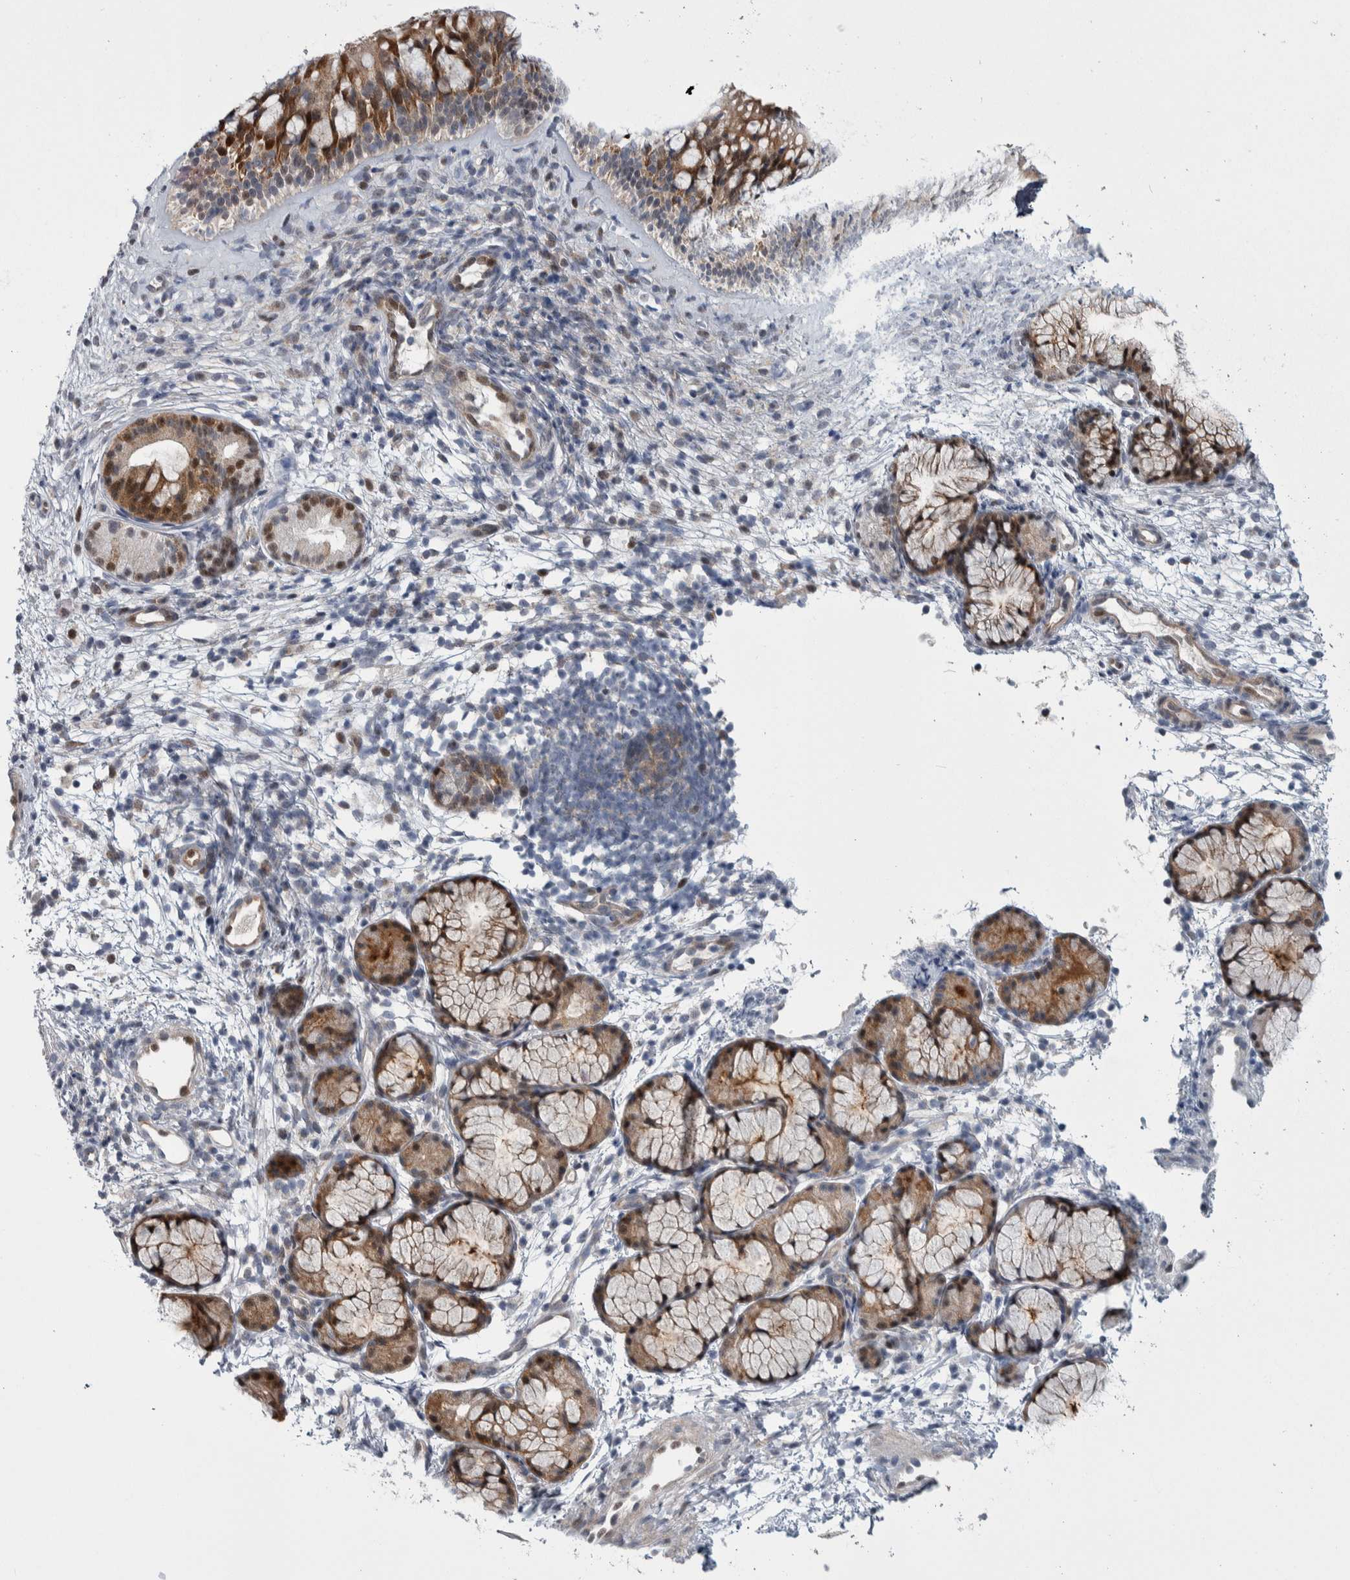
{"staining": {"intensity": "moderate", "quantity": "25%-75%", "location": "cytoplasmic/membranous,nuclear"}, "tissue": "nasopharynx", "cell_type": "Respiratory epithelial cells", "image_type": "normal", "snomed": [{"axis": "morphology", "description": "Normal tissue, NOS"}, {"axis": "morphology", "description": "Inflammation, NOS"}, {"axis": "topography", "description": "Nasopharynx"}], "caption": "Protein analysis of normal nasopharynx shows moderate cytoplasmic/membranous,nuclear staining in approximately 25%-75% of respiratory epithelial cells.", "gene": "PTPA", "patient": {"sex": "female", "age": 19}}